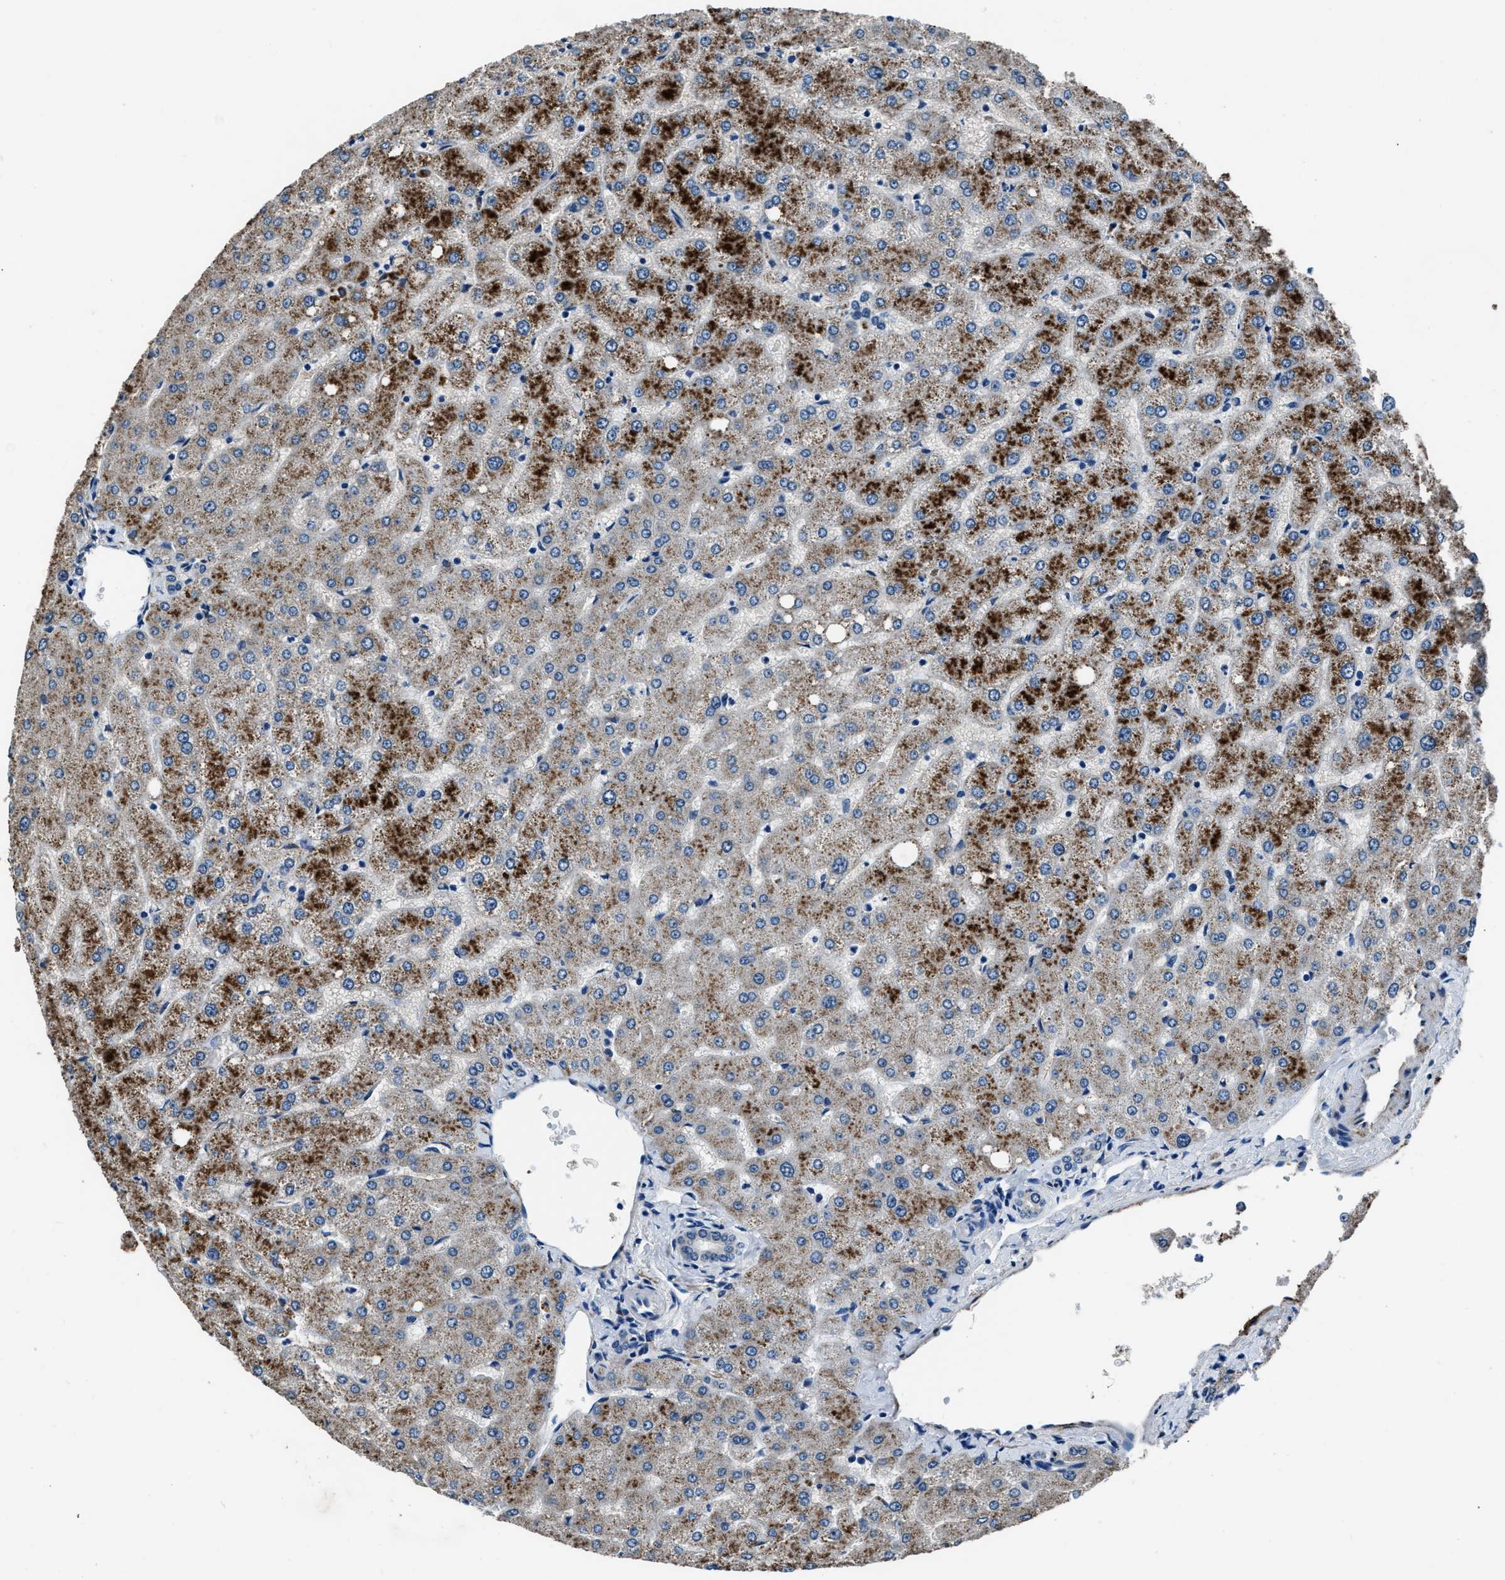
{"staining": {"intensity": "negative", "quantity": "none", "location": "none"}, "tissue": "liver", "cell_type": "Cholangiocytes", "image_type": "normal", "snomed": [{"axis": "morphology", "description": "Normal tissue, NOS"}, {"axis": "topography", "description": "Liver"}], "caption": "A high-resolution micrograph shows immunohistochemistry (IHC) staining of normal liver, which displays no significant staining in cholangiocytes.", "gene": "PRTFDC1", "patient": {"sex": "female", "age": 54}}